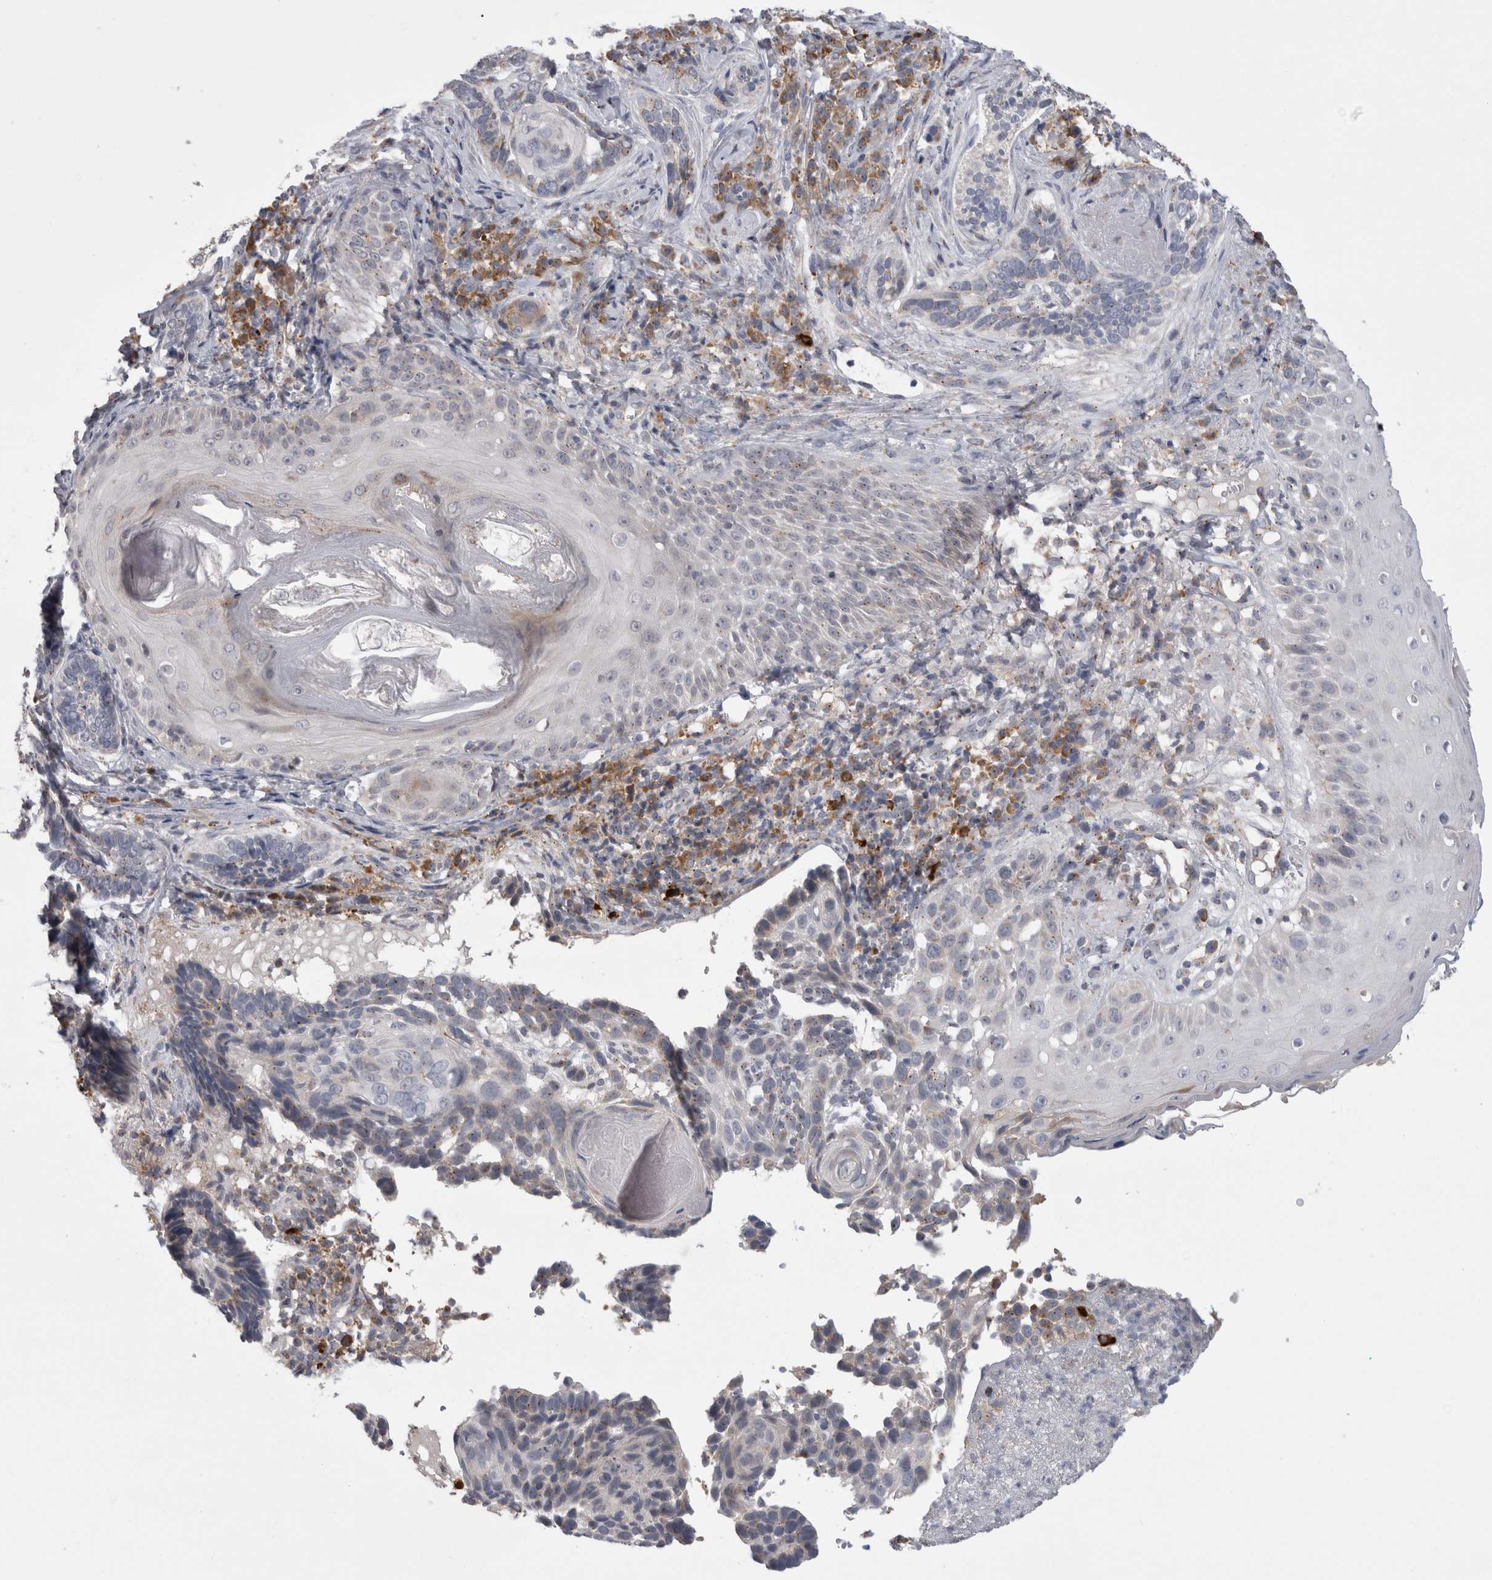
{"staining": {"intensity": "negative", "quantity": "none", "location": "none"}, "tissue": "skin cancer", "cell_type": "Tumor cells", "image_type": "cancer", "snomed": [{"axis": "morphology", "description": "Basal cell carcinoma"}, {"axis": "topography", "description": "Skin"}], "caption": "An image of skin basal cell carcinoma stained for a protein displays no brown staining in tumor cells.", "gene": "ZNF341", "patient": {"sex": "female", "age": 89}}